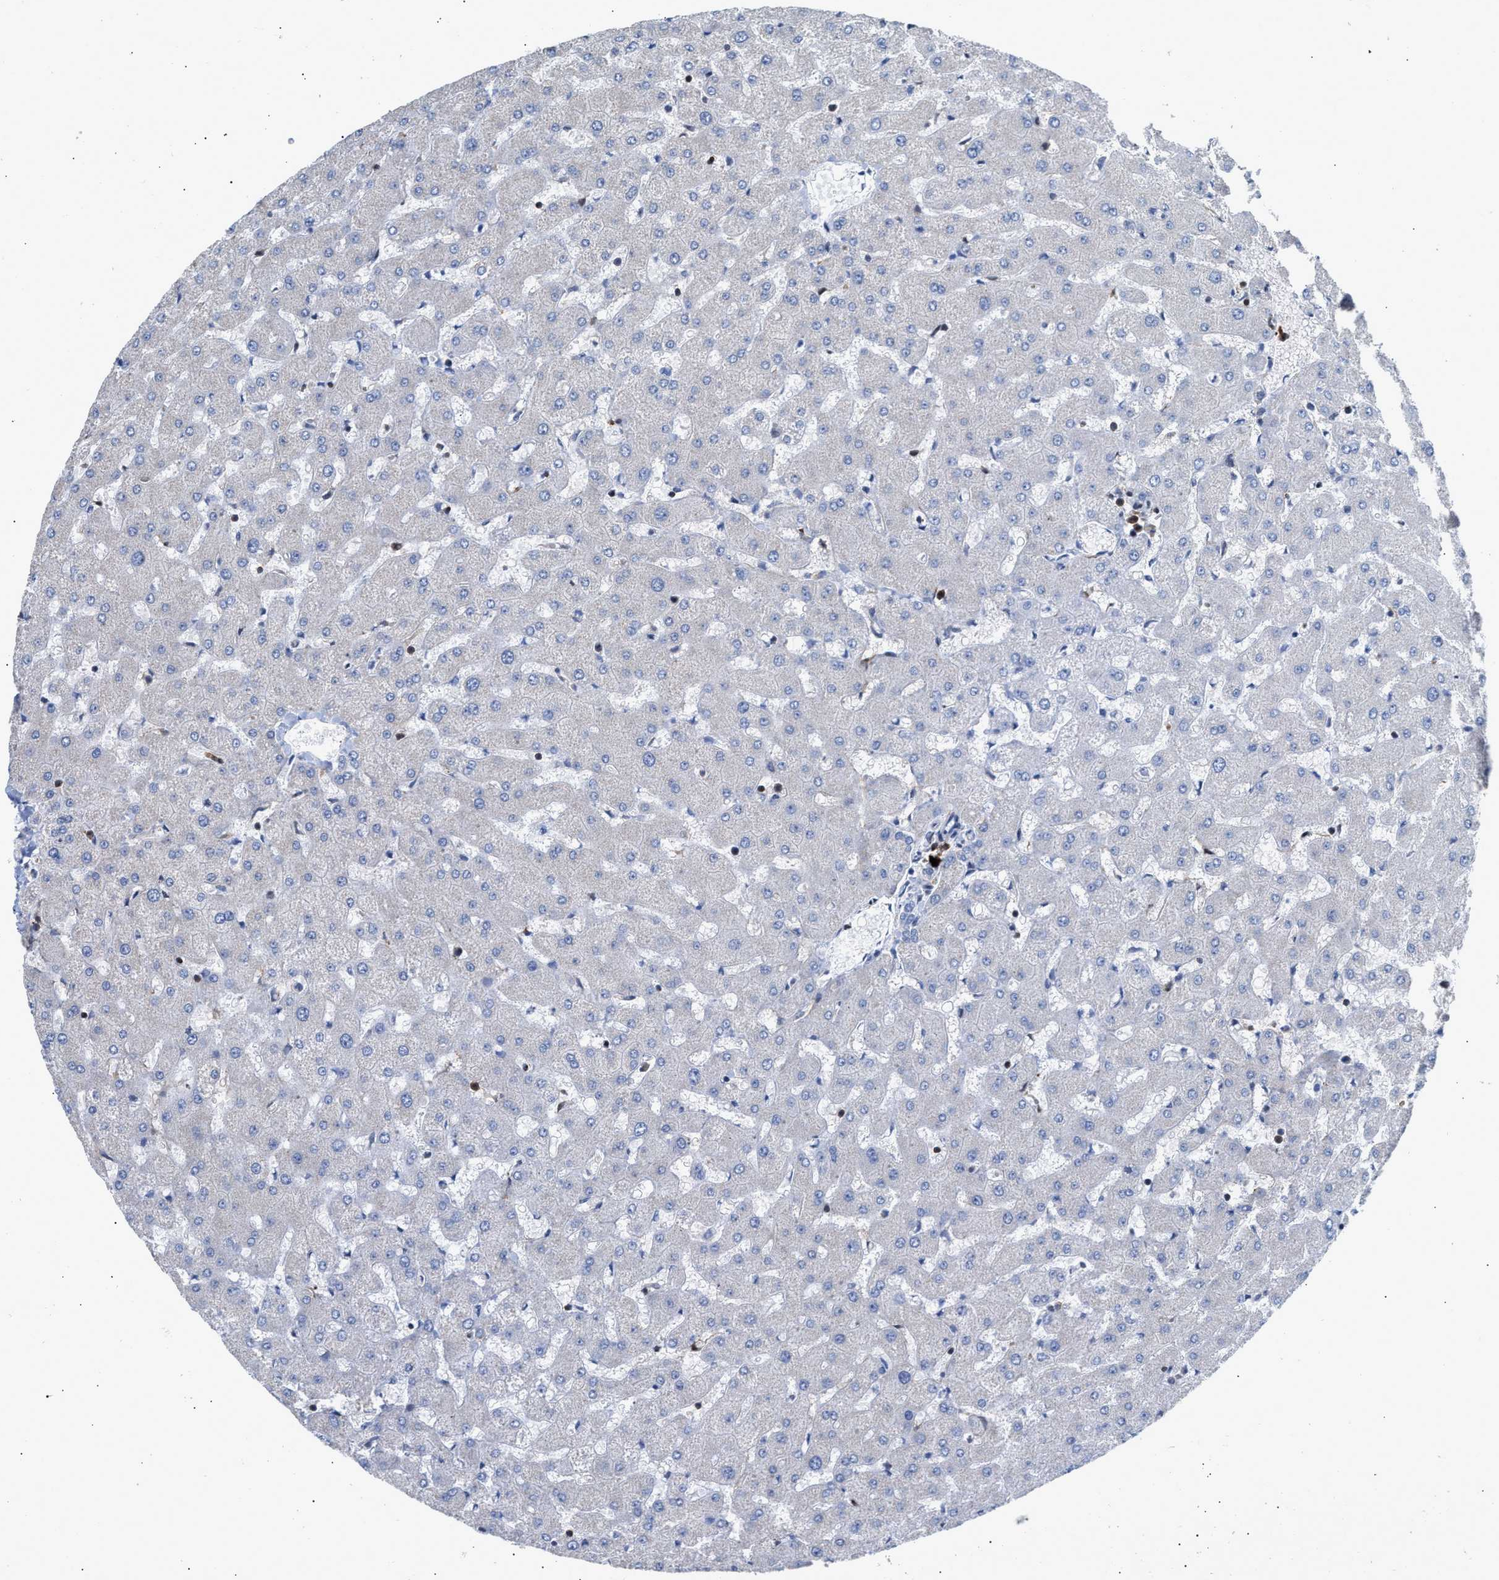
{"staining": {"intensity": "negative", "quantity": "none", "location": "none"}, "tissue": "liver", "cell_type": "Cholangiocytes", "image_type": "normal", "snomed": [{"axis": "morphology", "description": "Normal tissue, NOS"}, {"axis": "topography", "description": "Liver"}], "caption": "An immunohistochemistry image of unremarkable liver is shown. There is no staining in cholangiocytes of liver. (DAB IHC with hematoxylin counter stain).", "gene": "ATP9A", "patient": {"sex": "female", "age": 63}}